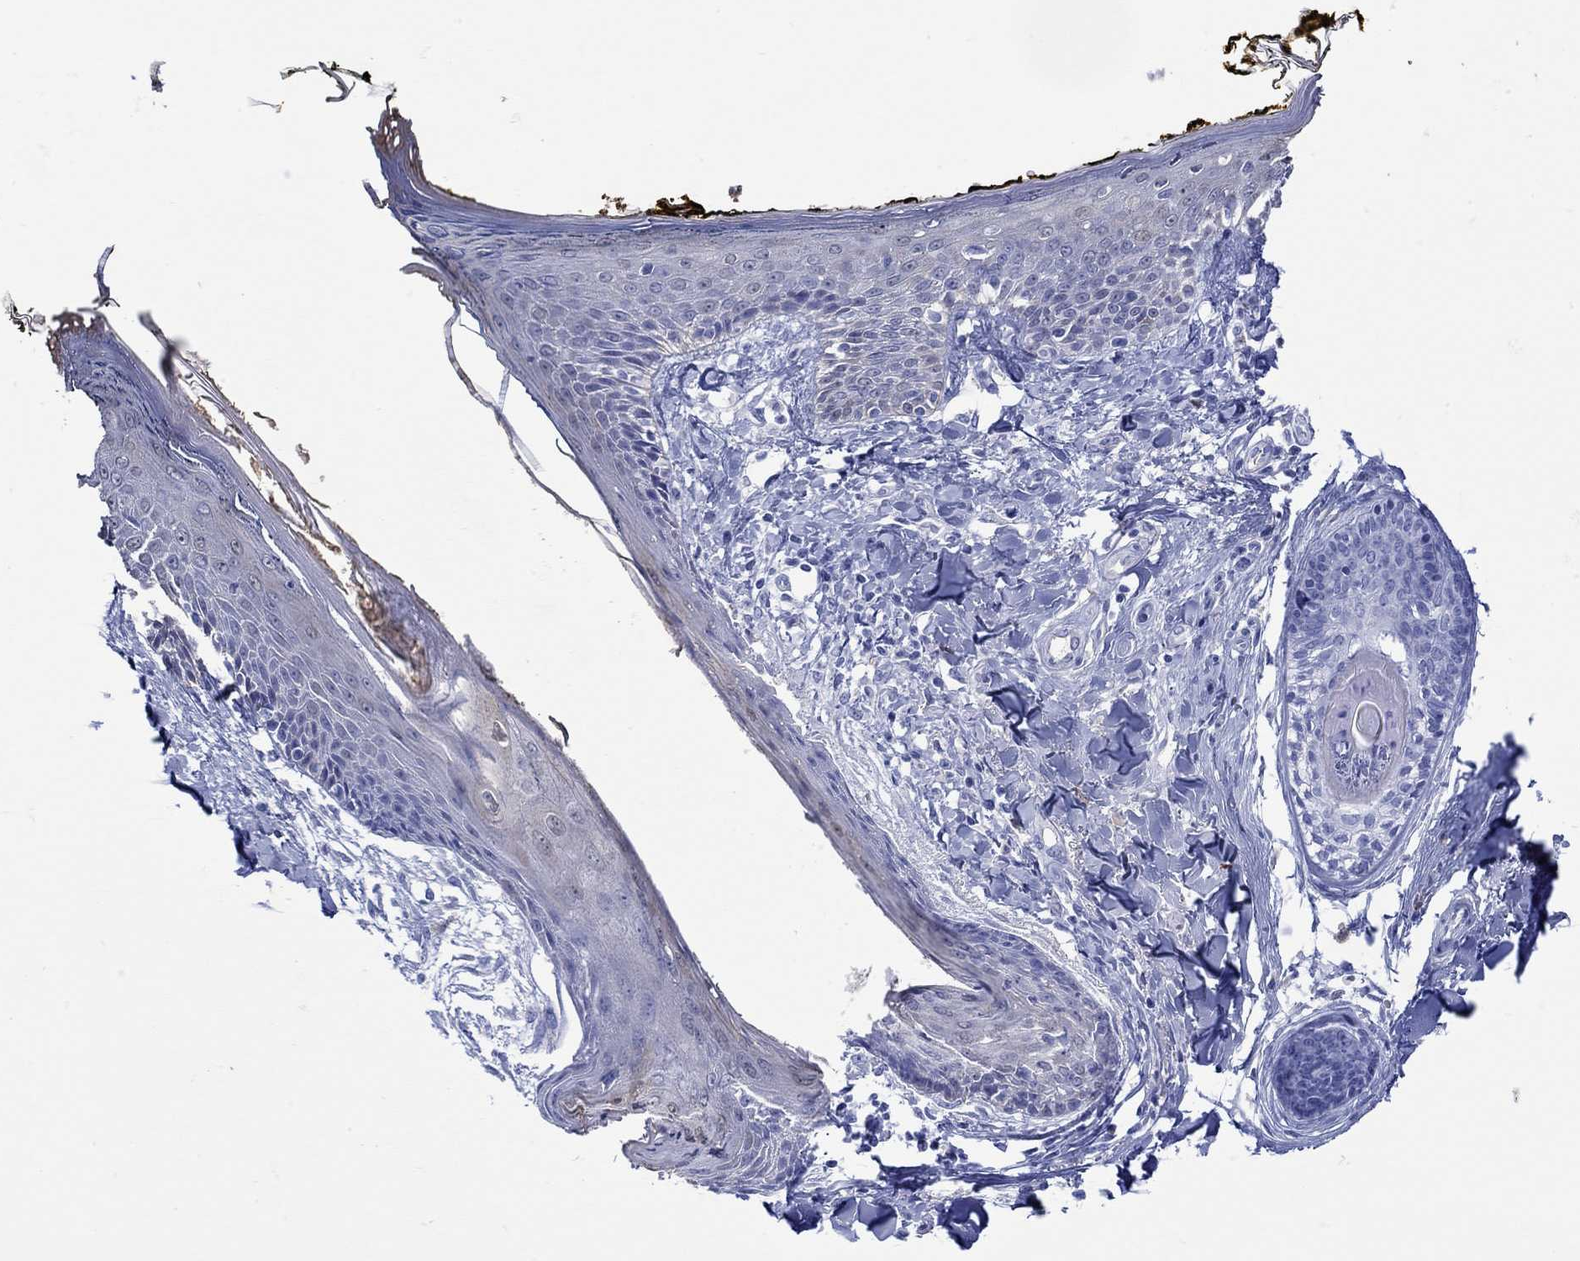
{"staining": {"intensity": "negative", "quantity": "none", "location": "none"}, "tissue": "skin", "cell_type": "Fibroblasts", "image_type": "normal", "snomed": [{"axis": "morphology", "description": "Normal tissue, NOS"}, {"axis": "topography", "description": "Skin"}], "caption": "Immunohistochemistry micrograph of normal human skin stained for a protein (brown), which displays no expression in fibroblasts.", "gene": "LINGO3", "patient": {"sex": "male", "age": 76}}